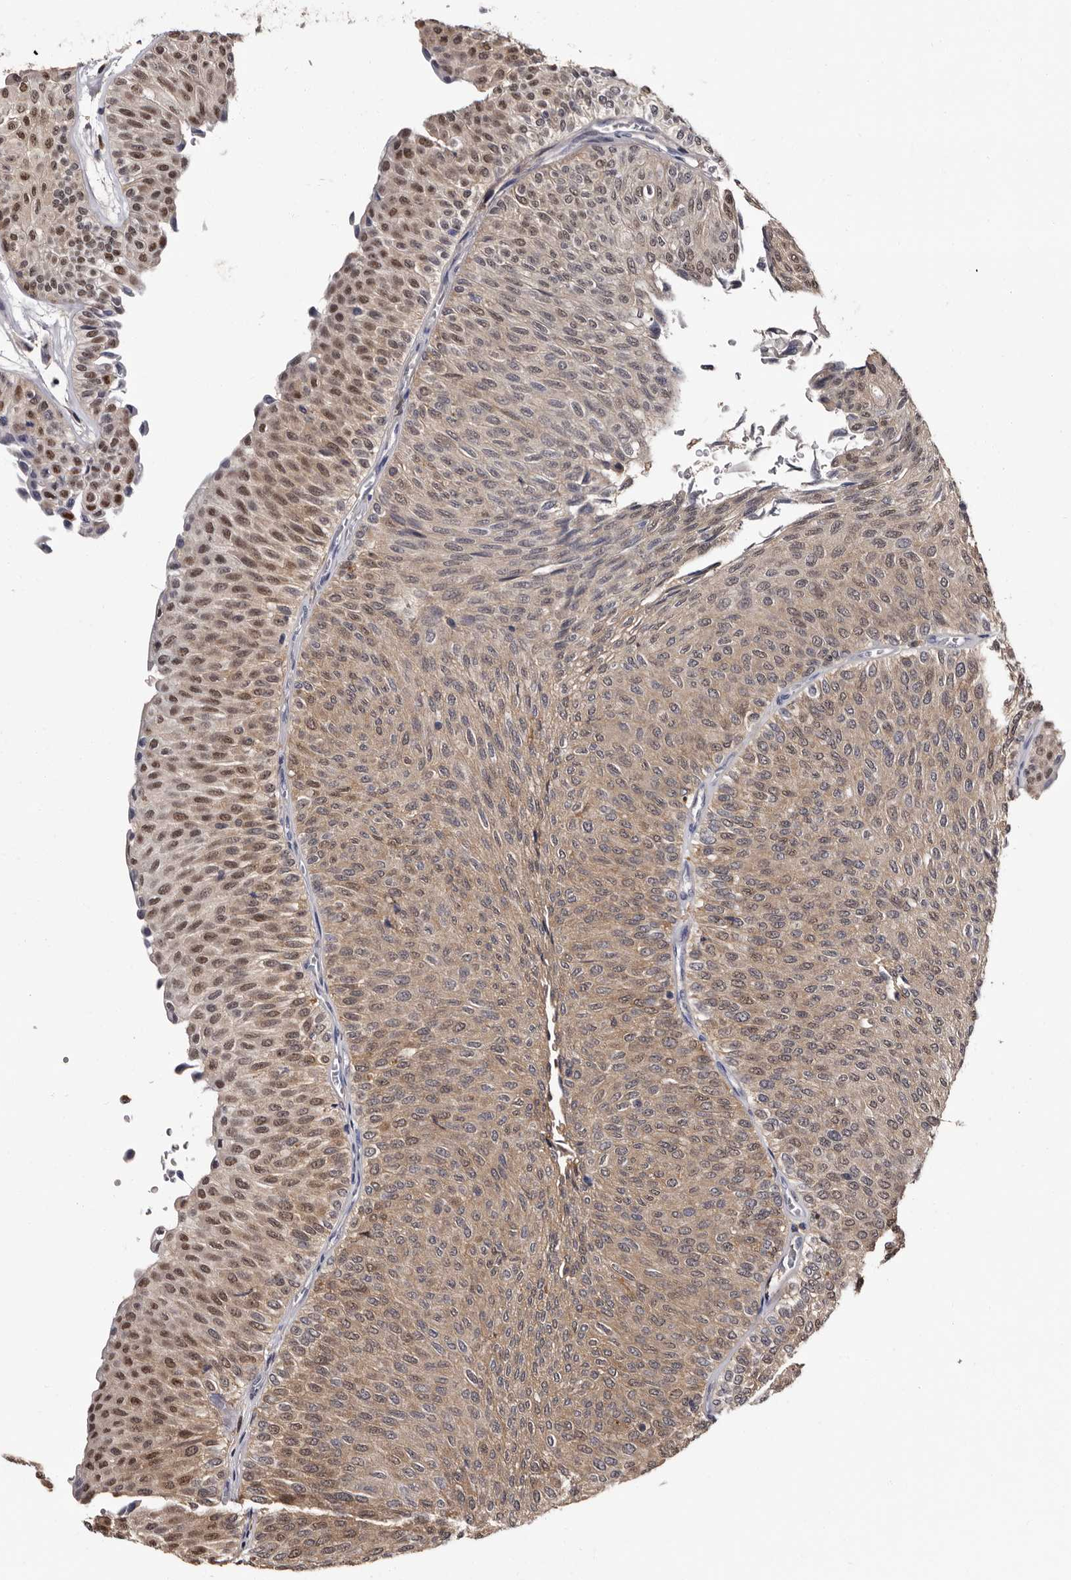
{"staining": {"intensity": "moderate", "quantity": "25%-75%", "location": "cytoplasmic/membranous,nuclear"}, "tissue": "urothelial cancer", "cell_type": "Tumor cells", "image_type": "cancer", "snomed": [{"axis": "morphology", "description": "Urothelial carcinoma, Low grade"}, {"axis": "topography", "description": "Urinary bladder"}], "caption": "The immunohistochemical stain highlights moderate cytoplasmic/membranous and nuclear positivity in tumor cells of urothelial carcinoma (low-grade) tissue. (Brightfield microscopy of DAB IHC at high magnification).", "gene": "DNPH1", "patient": {"sex": "male", "age": 78}}